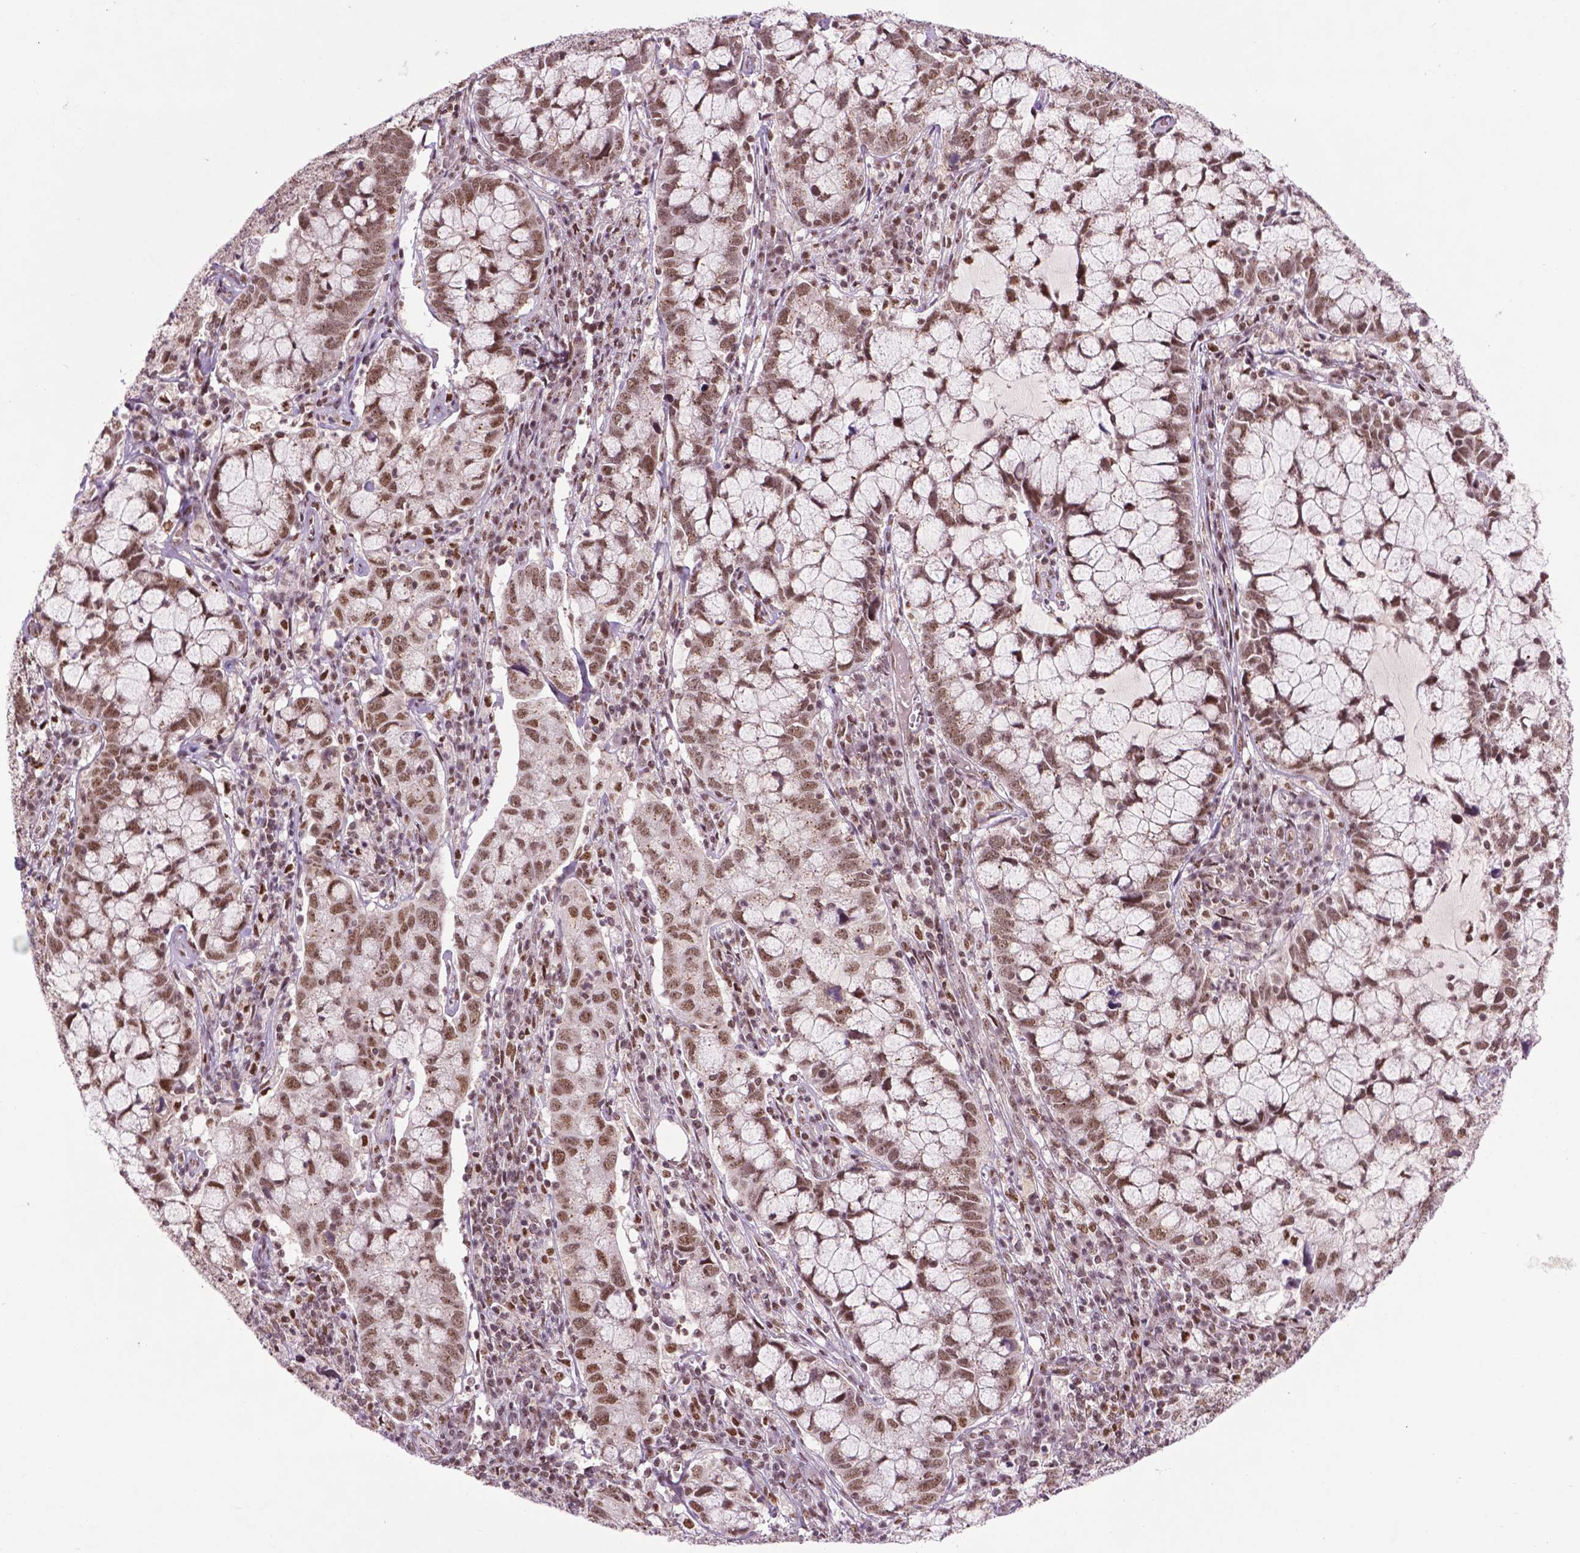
{"staining": {"intensity": "moderate", "quantity": ">75%", "location": "nuclear"}, "tissue": "cervical cancer", "cell_type": "Tumor cells", "image_type": "cancer", "snomed": [{"axis": "morphology", "description": "Adenocarcinoma, NOS"}, {"axis": "topography", "description": "Cervix"}], "caption": "Tumor cells display medium levels of moderate nuclear staining in approximately >75% of cells in cervical adenocarcinoma.", "gene": "EAF1", "patient": {"sex": "female", "age": 40}}